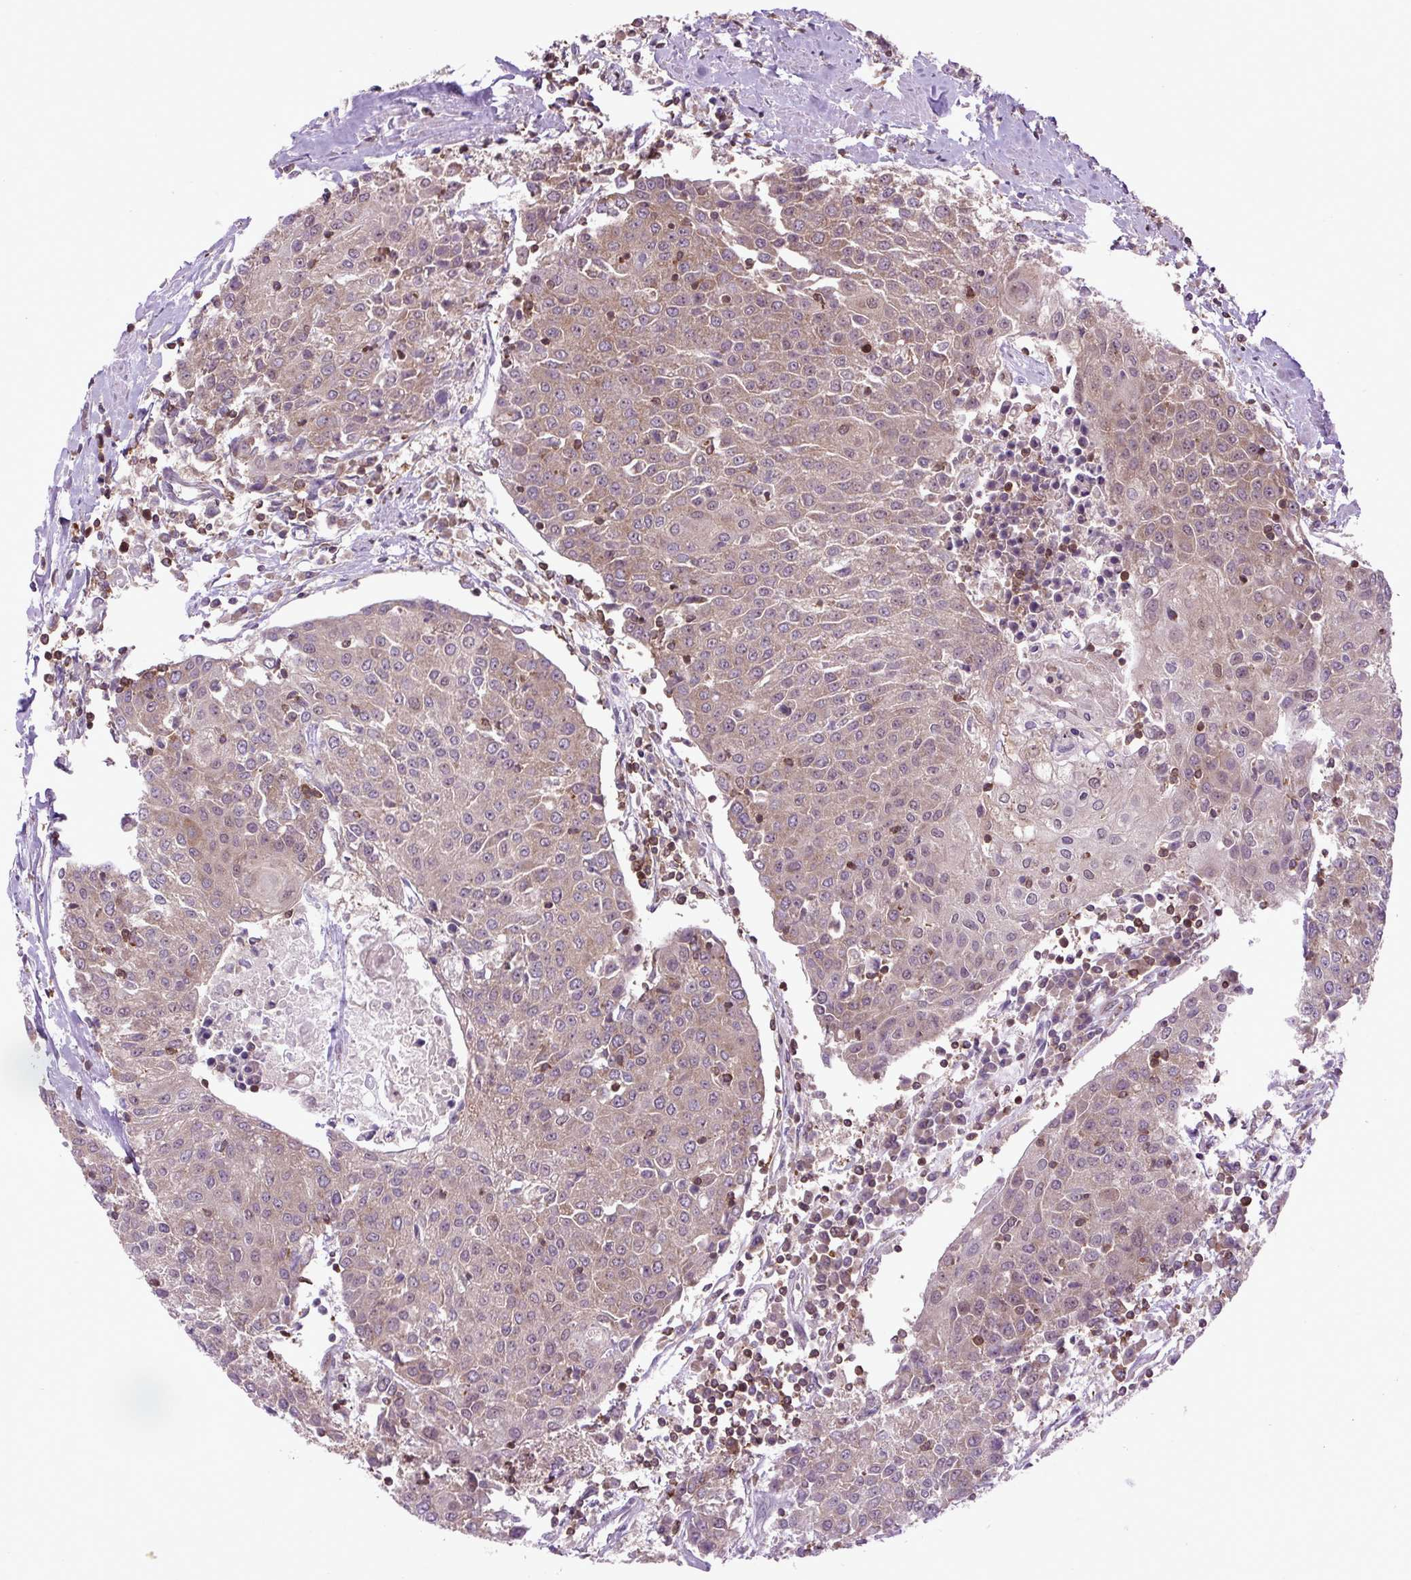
{"staining": {"intensity": "weak", "quantity": "25%-75%", "location": "cytoplasmic/membranous"}, "tissue": "urothelial cancer", "cell_type": "Tumor cells", "image_type": "cancer", "snomed": [{"axis": "morphology", "description": "Urothelial carcinoma, High grade"}, {"axis": "topography", "description": "Urinary bladder"}], "caption": "Urothelial carcinoma (high-grade) stained with immunohistochemistry (IHC) reveals weak cytoplasmic/membranous positivity in about 25%-75% of tumor cells. Using DAB (brown) and hematoxylin (blue) stains, captured at high magnification using brightfield microscopy.", "gene": "PLCG1", "patient": {"sex": "female", "age": 85}}